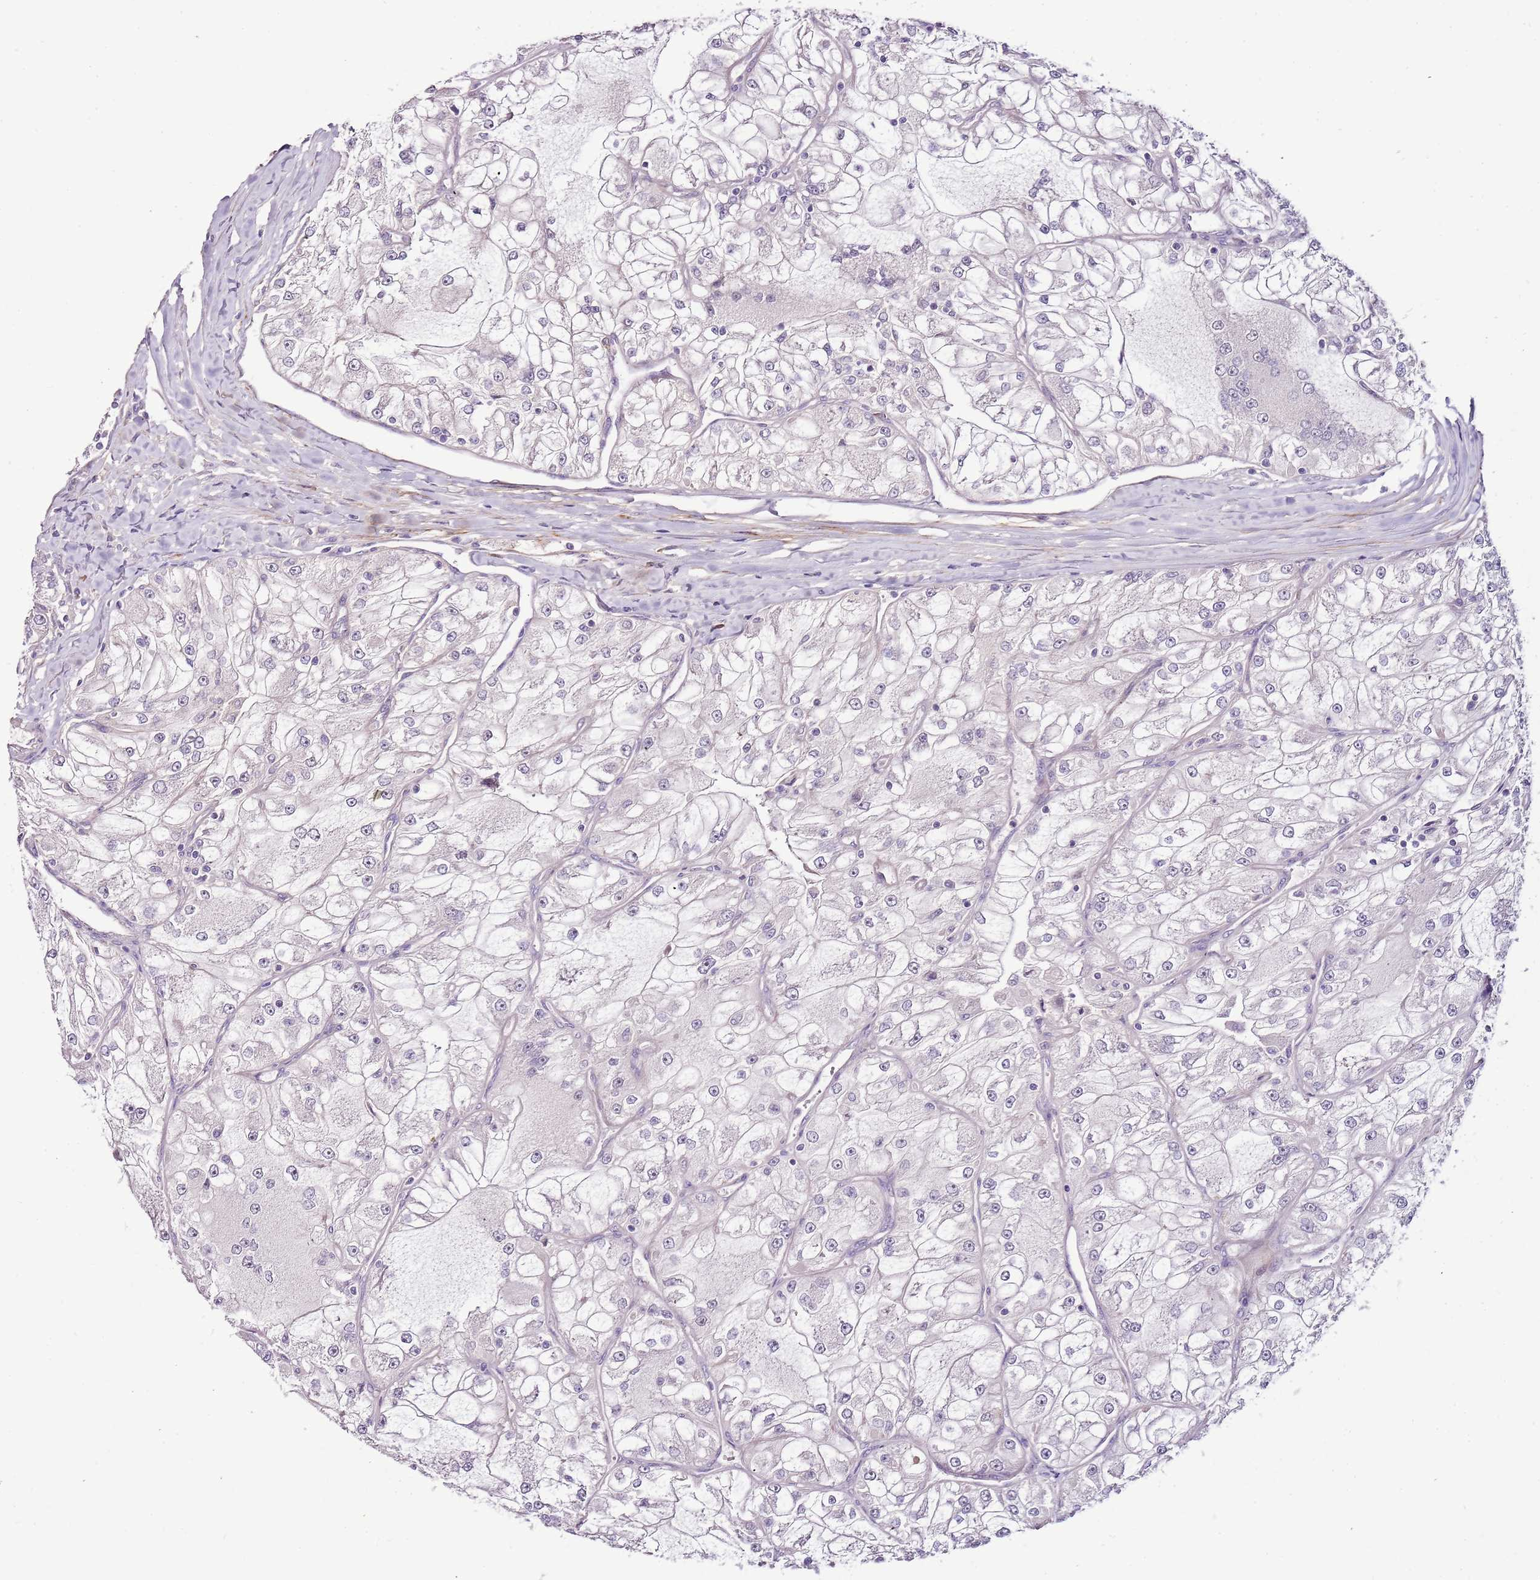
{"staining": {"intensity": "negative", "quantity": "none", "location": "none"}, "tissue": "renal cancer", "cell_type": "Tumor cells", "image_type": "cancer", "snomed": [{"axis": "morphology", "description": "Adenocarcinoma, NOS"}, {"axis": "topography", "description": "Kidney"}], "caption": "High power microscopy image of an IHC photomicrograph of renal cancer, revealing no significant expression in tumor cells.", "gene": "NKX2-3", "patient": {"sex": "female", "age": 72}}